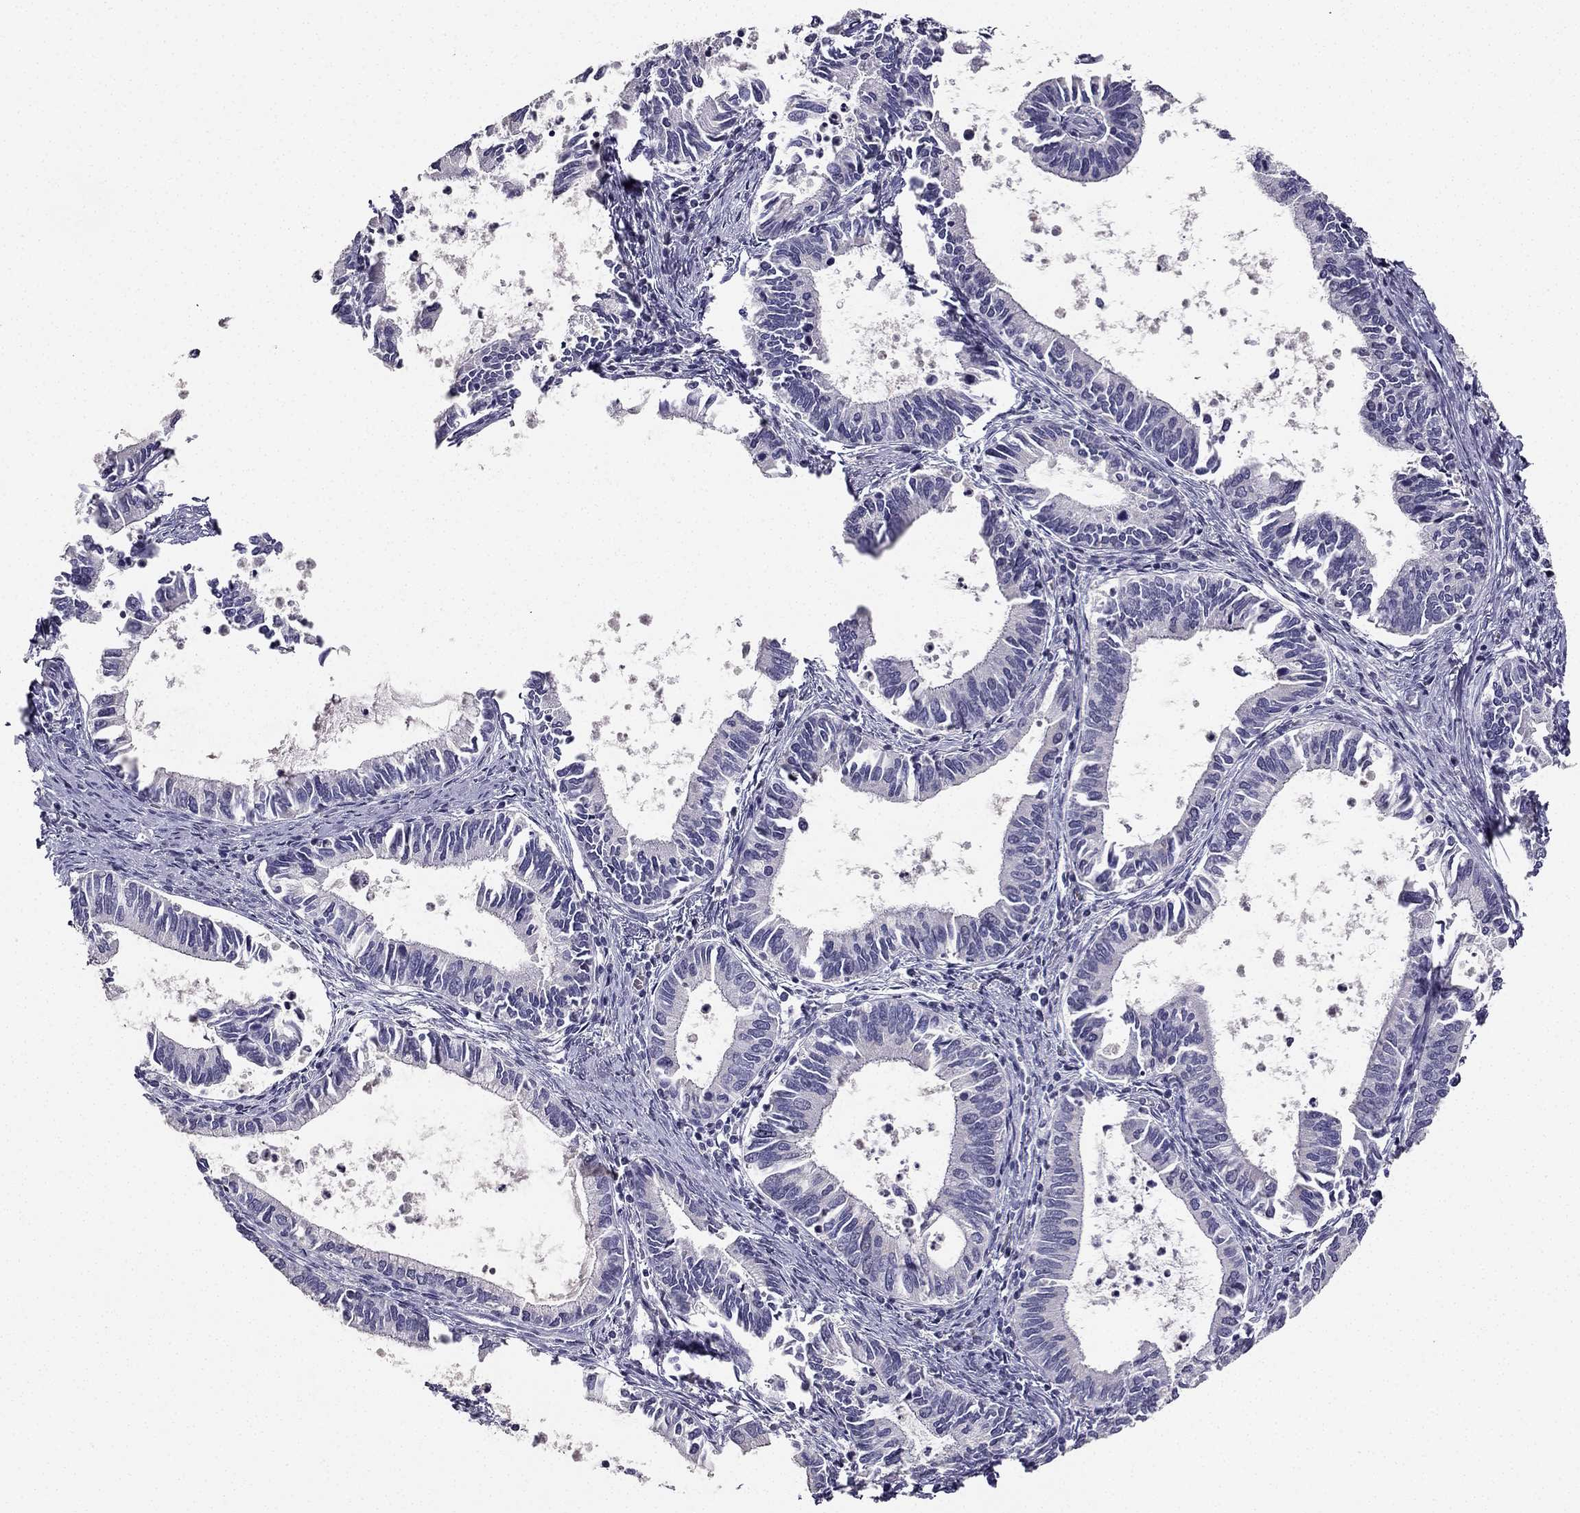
{"staining": {"intensity": "negative", "quantity": "none", "location": "none"}, "tissue": "cervical cancer", "cell_type": "Tumor cells", "image_type": "cancer", "snomed": [{"axis": "morphology", "description": "Adenocarcinoma, NOS"}, {"axis": "topography", "description": "Cervix"}], "caption": "Tumor cells are negative for protein expression in human adenocarcinoma (cervical). The staining was performed using DAB to visualize the protein expression in brown, while the nuclei were stained in blue with hematoxylin (Magnification: 20x).", "gene": "CALB2", "patient": {"sex": "female", "age": 42}}